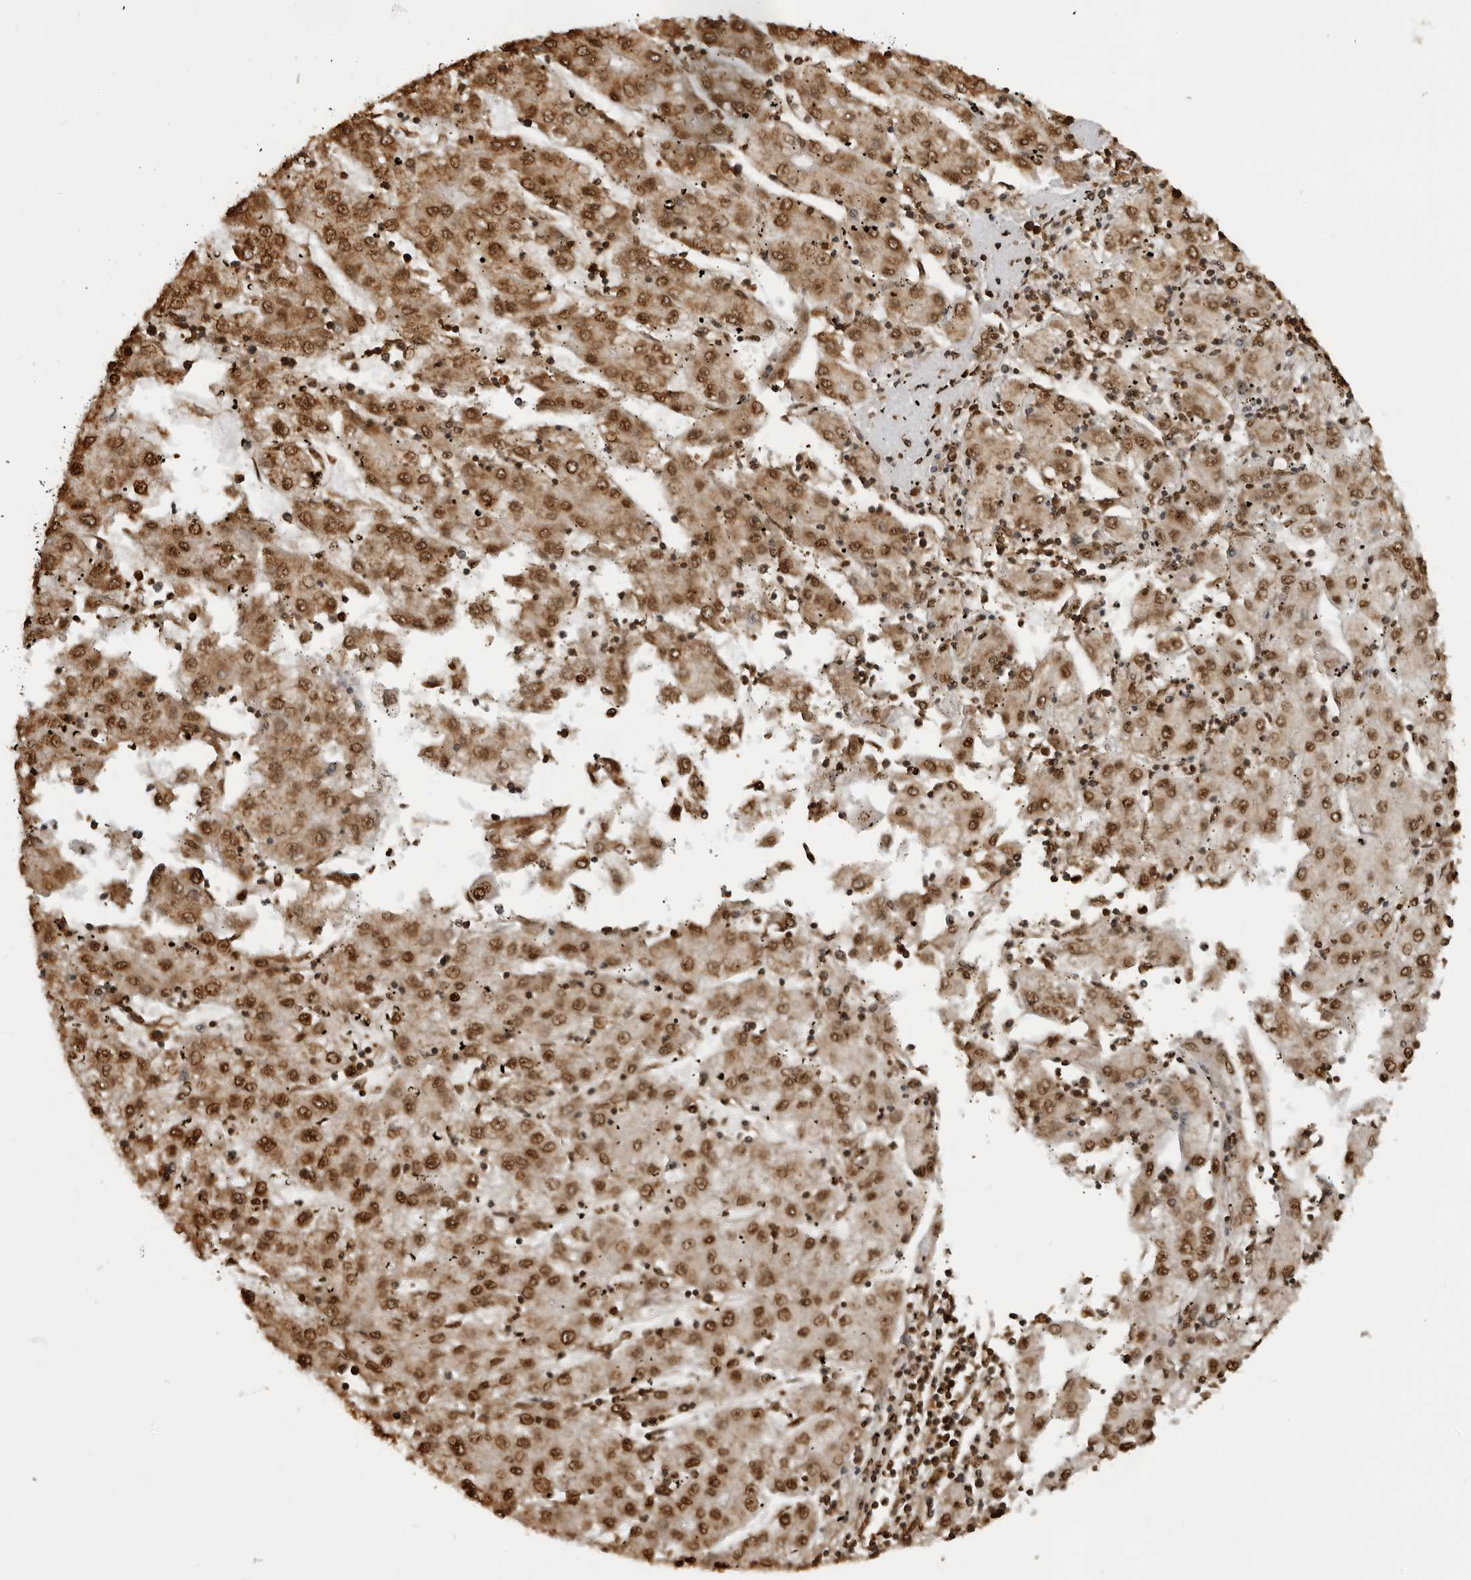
{"staining": {"intensity": "strong", "quantity": ">75%", "location": "nuclear"}, "tissue": "liver cancer", "cell_type": "Tumor cells", "image_type": "cancer", "snomed": [{"axis": "morphology", "description": "Carcinoma, Hepatocellular, NOS"}, {"axis": "topography", "description": "Liver"}], "caption": "Strong nuclear protein positivity is appreciated in approximately >75% of tumor cells in liver cancer. The staining was performed using DAB to visualize the protein expression in brown, while the nuclei were stained in blue with hematoxylin (Magnification: 20x).", "gene": "ZFP91", "patient": {"sex": "male", "age": 72}}